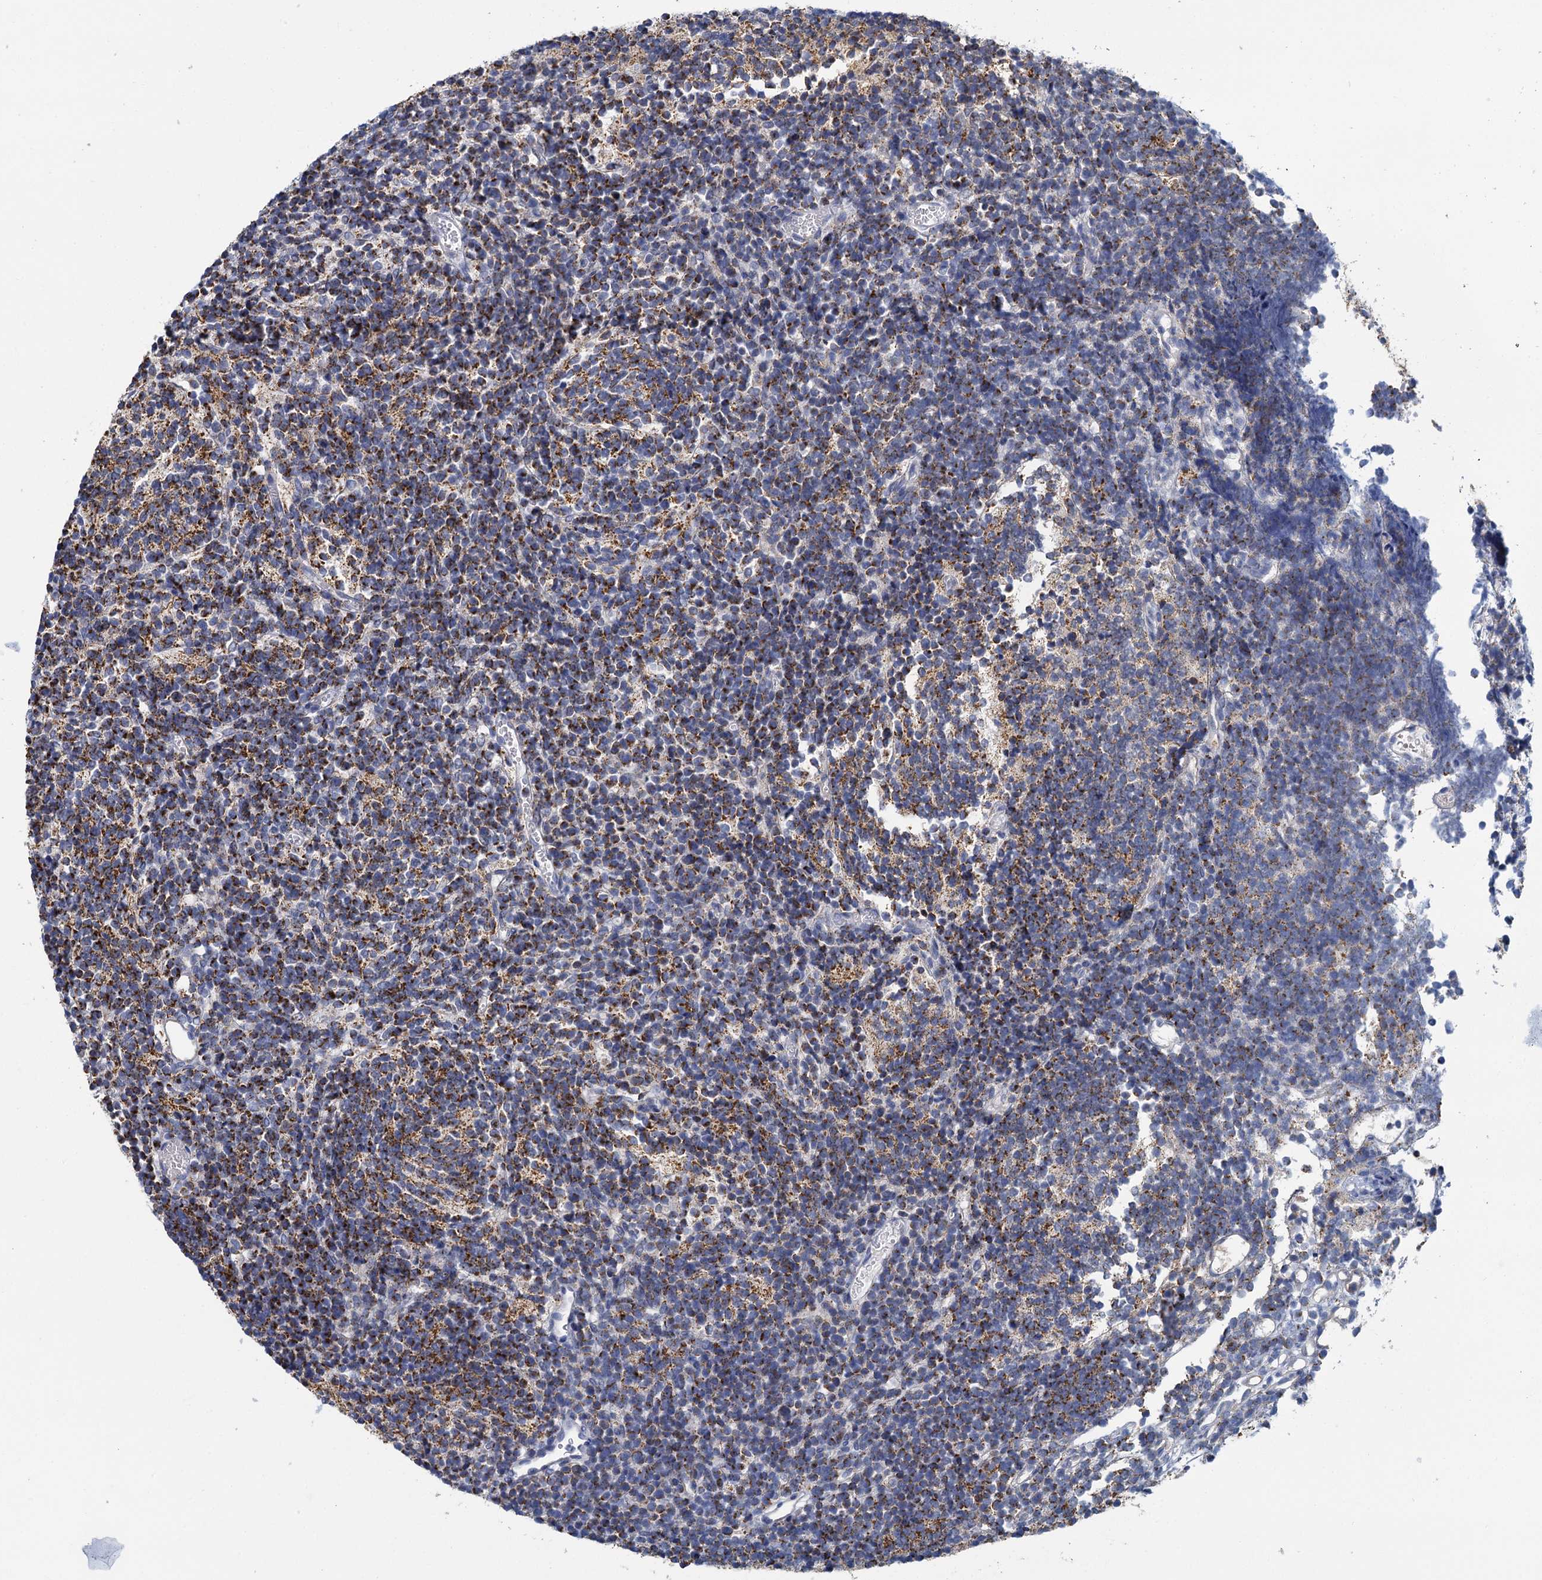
{"staining": {"intensity": "moderate", "quantity": ">75%", "location": "cytoplasmic/membranous"}, "tissue": "glioma", "cell_type": "Tumor cells", "image_type": "cancer", "snomed": [{"axis": "morphology", "description": "Glioma, malignant, Low grade"}, {"axis": "topography", "description": "Brain"}], "caption": "Protein expression analysis of human glioma reveals moderate cytoplasmic/membranous expression in about >75% of tumor cells.", "gene": "CCP110", "patient": {"sex": "female", "age": 1}}